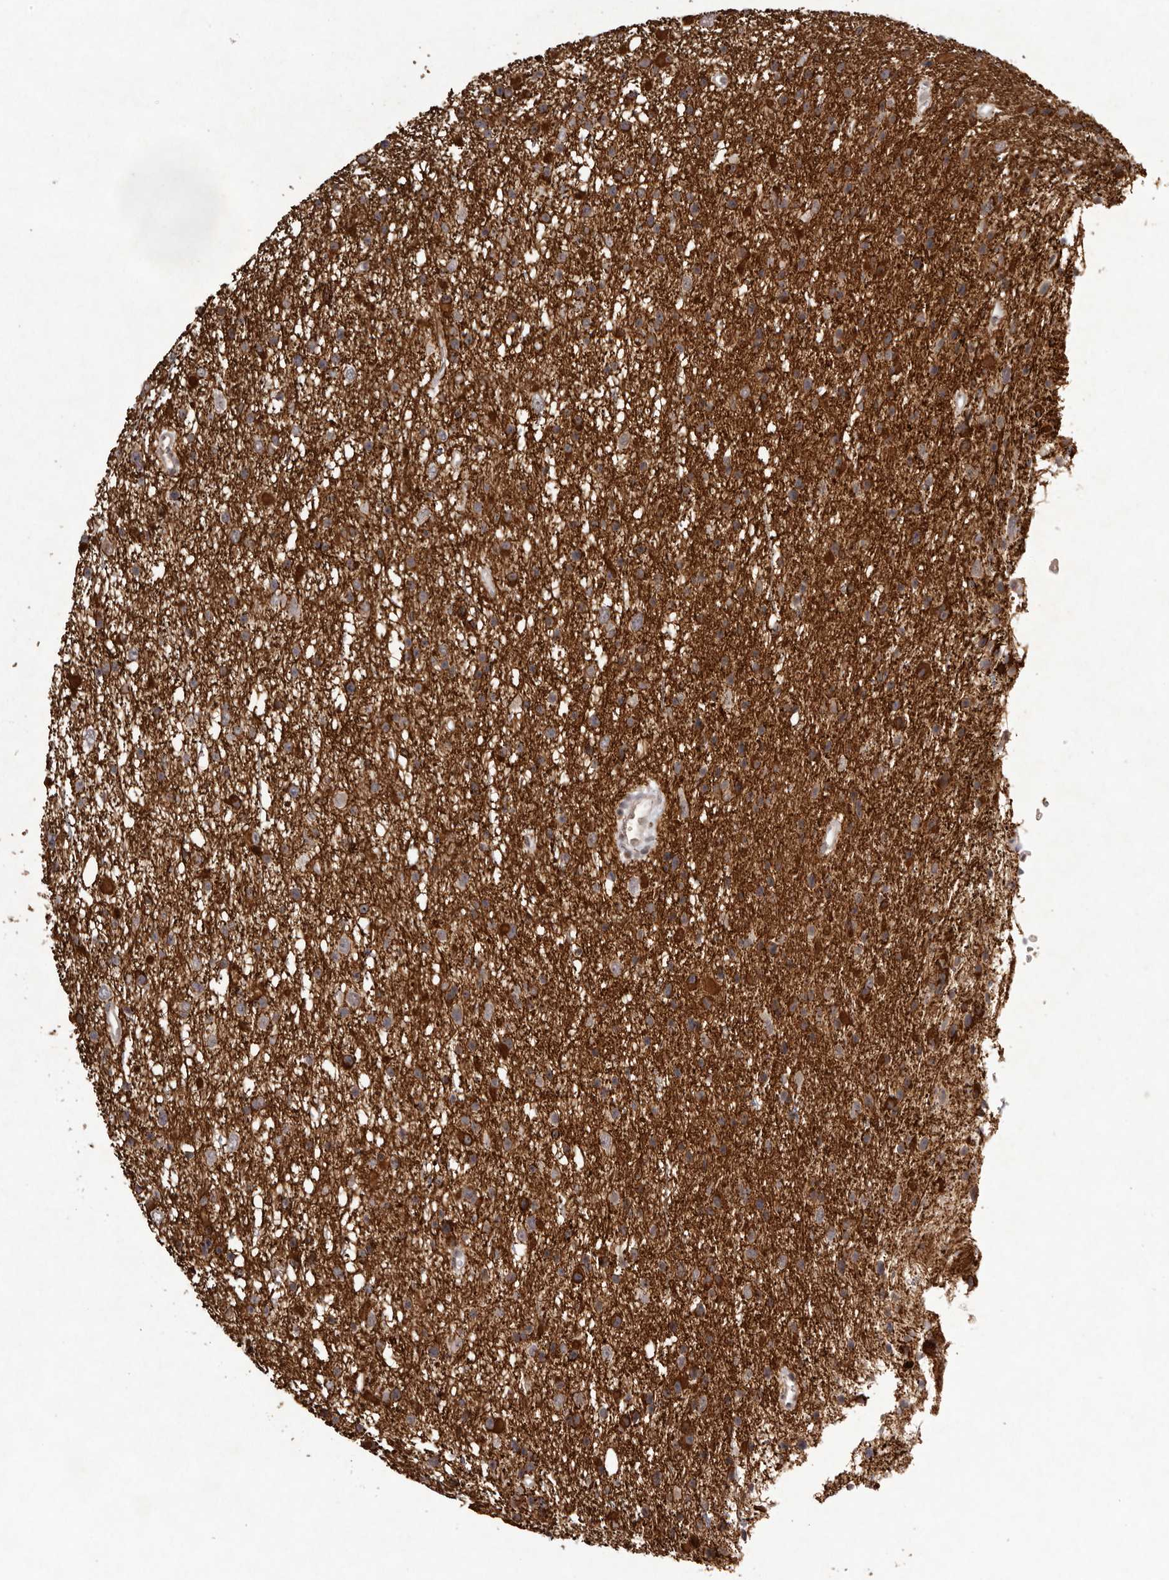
{"staining": {"intensity": "strong", "quantity": "25%-75%", "location": "cytoplasmic/membranous"}, "tissue": "glioma", "cell_type": "Tumor cells", "image_type": "cancer", "snomed": [{"axis": "morphology", "description": "Glioma, malignant, Low grade"}, {"axis": "topography", "description": "Cerebral cortex"}], "caption": "Protein expression analysis of malignant low-grade glioma shows strong cytoplasmic/membranous staining in approximately 25%-75% of tumor cells.", "gene": "BUD31", "patient": {"sex": "female", "age": 39}}